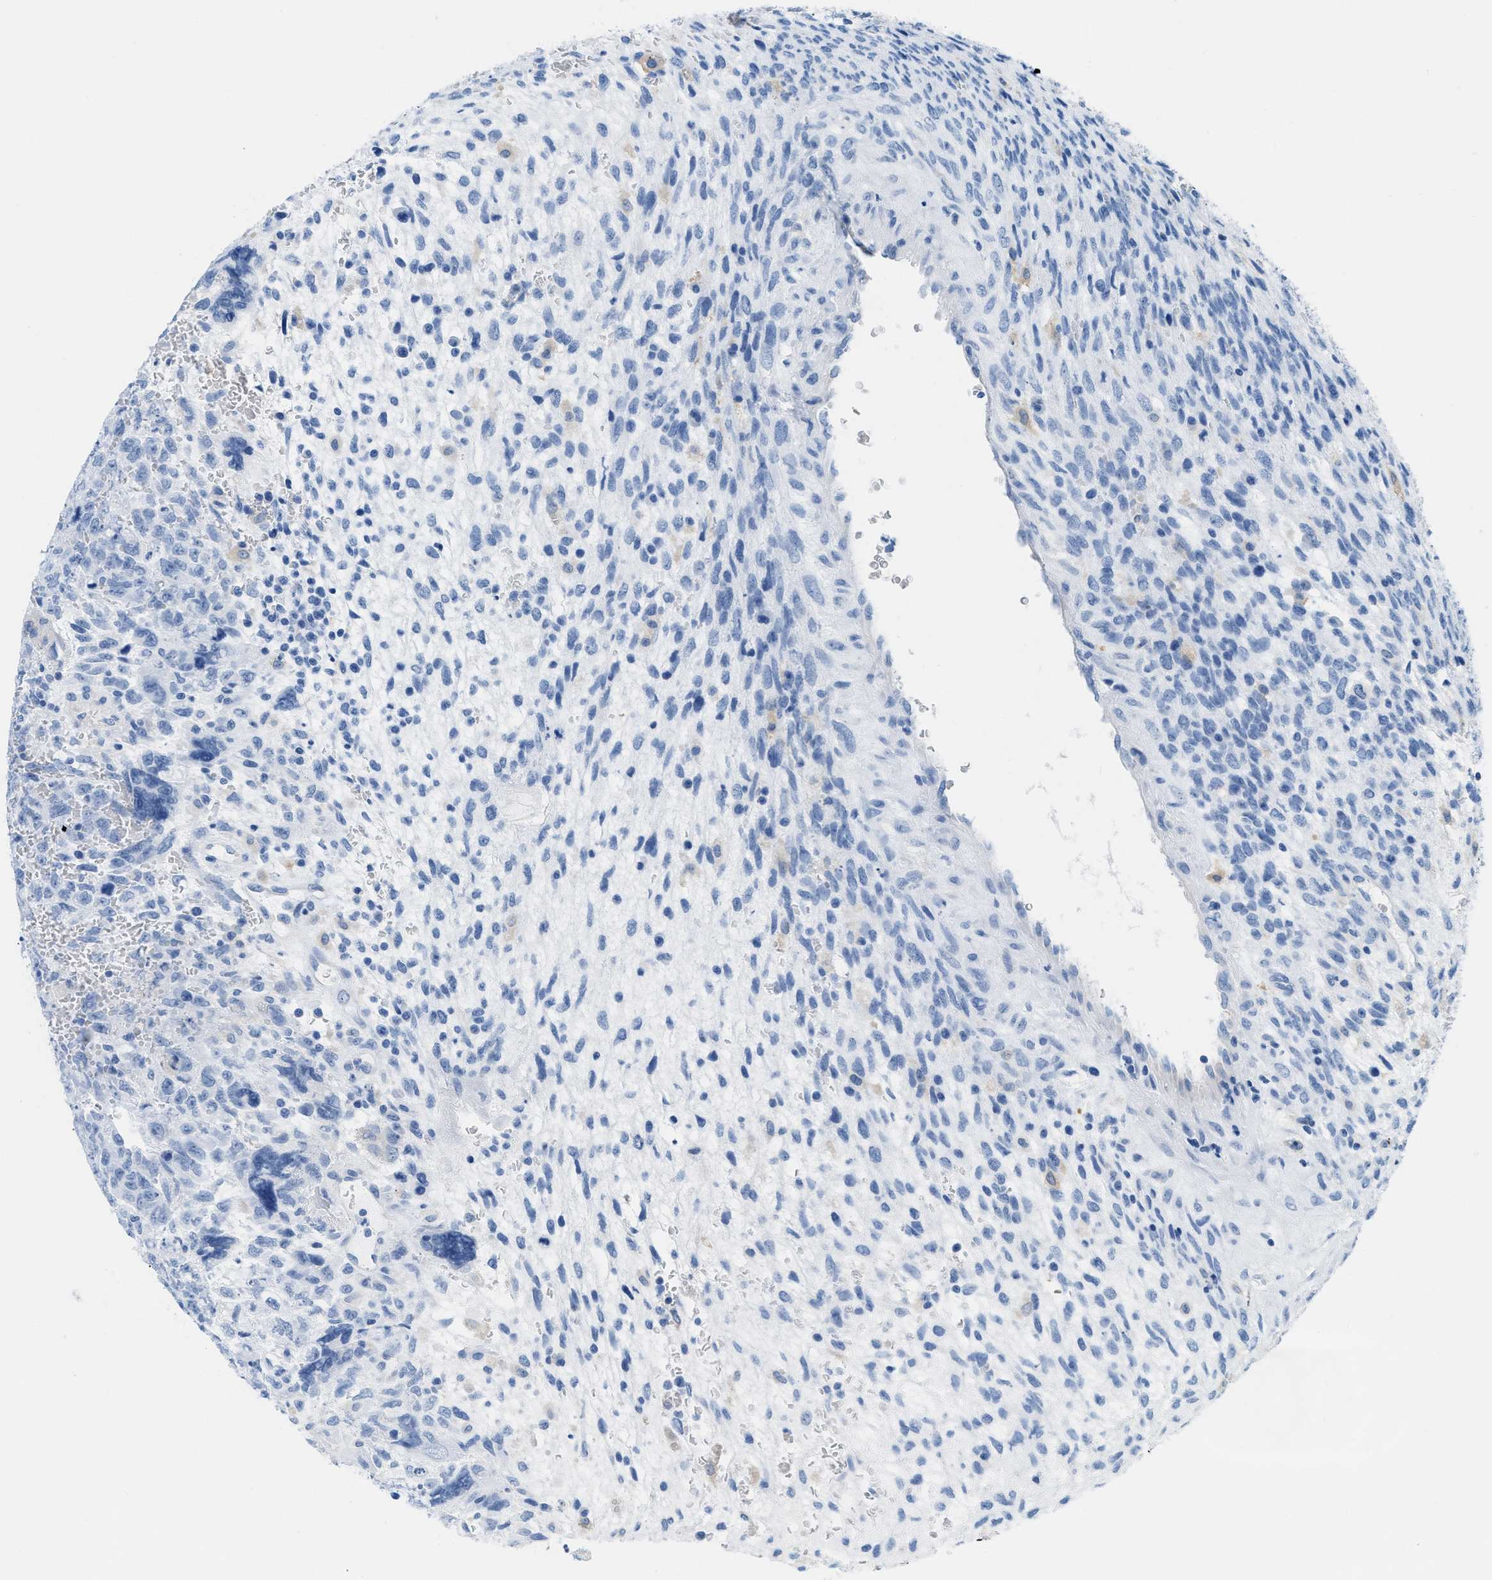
{"staining": {"intensity": "negative", "quantity": "none", "location": "none"}, "tissue": "testis cancer", "cell_type": "Tumor cells", "image_type": "cancer", "snomed": [{"axis": "morphology", "description": "Carcinoma, Embryonal, NOS"}, {"axis": "topography", "description": "Testis"}], "caption": "The photomicrograph displays no significant positivity in tumor cells of testis cancer.", "gene": "ASGR1", "patient": {"sex": "male", "age": 28}}